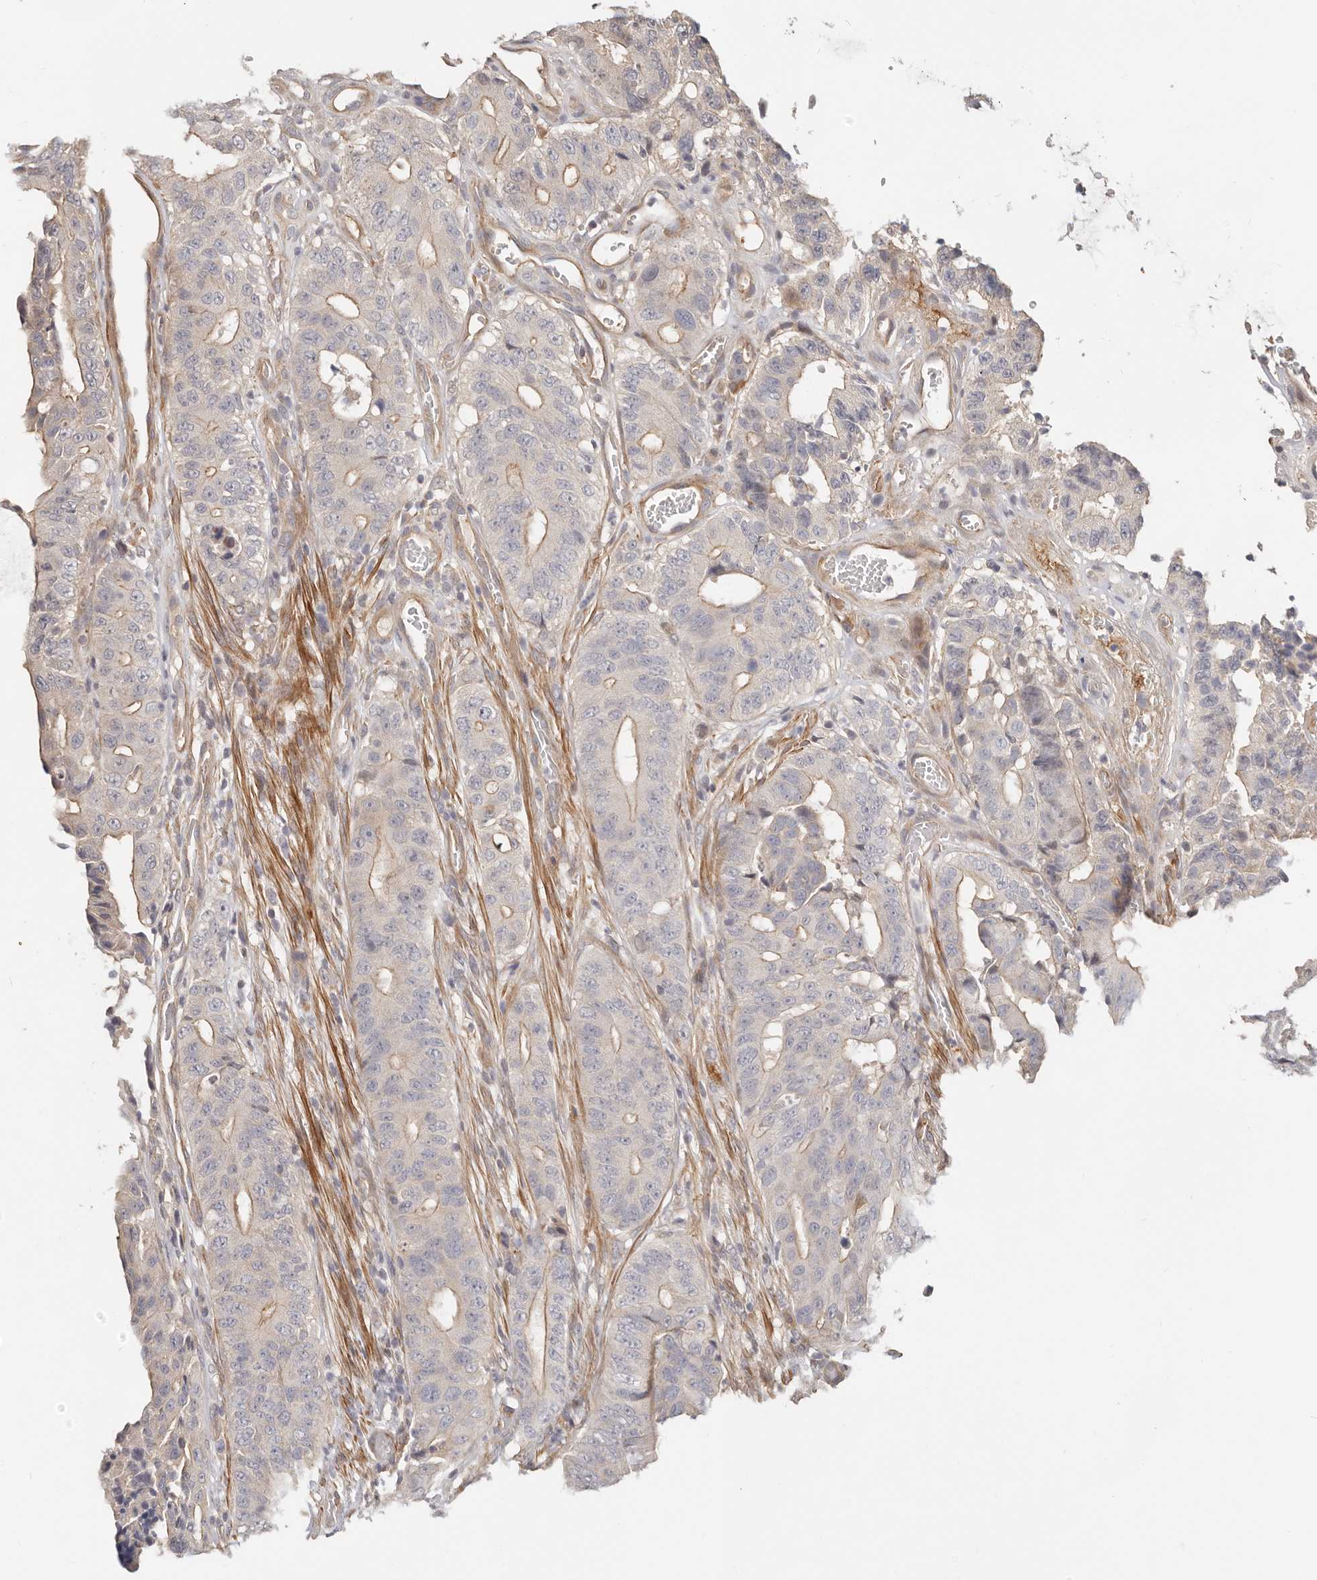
{"staining": {"intensity": "weak", "quantity": "<25%", "location": "cytoplasmic/membranous"}, "tissue": "colorectal cancer", "cell_type": "Tumor cells", "image_type": "cancer", "snomed": [{"axis": "morphology", "description": "Adenocarcinoma, NOS"}, {"axis": "topography", "description": "Colon"}], "caption": "A micrograph of human colorectal cancer (adenocarcinoma) is negative for staining in tumor cells.", "gene": "ZRANB1", "patient": {"sex": "male", "age": 83}}